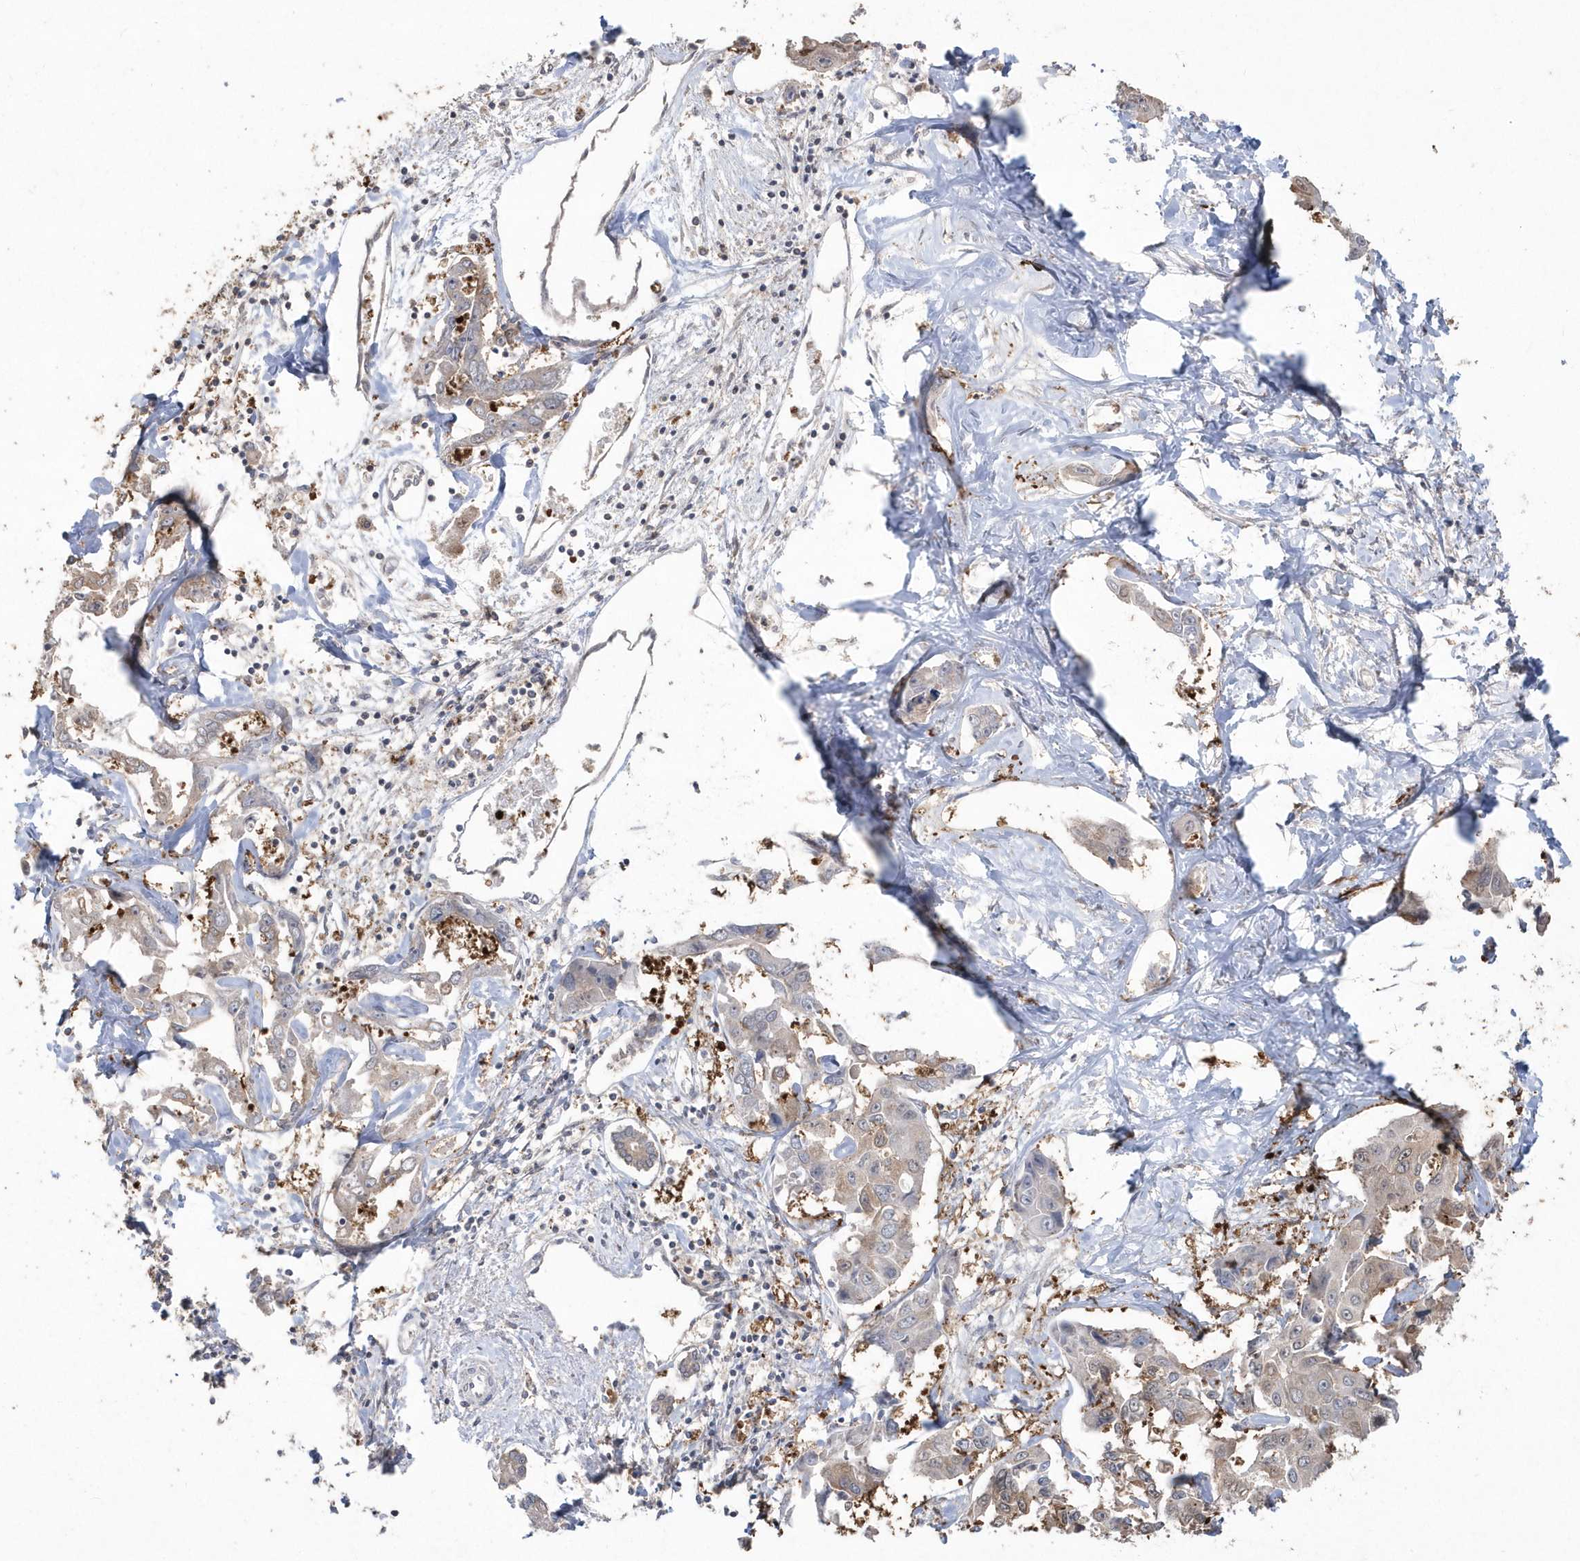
{"staining": {"intensity": "weak", "quantity": "25%-75%", "location": "cytoplasmic/membranous"}, "tissue": "liver cancer", "cell_type": "Tumor cells", "image_type": "cancer", "snomed": [{"axis": "morphology", "description": "Cholangiocarcinoma"}, {"axis": "topography", "description": "Liver"}], "caption": "Liver cancer stained with a brown dye shows weak cytoplasmic/membranous positive expression in approximately 25%-75% of tumor cells.", "gene": "GEMIN6", "patient": {"sex": "male", "age": 59}}